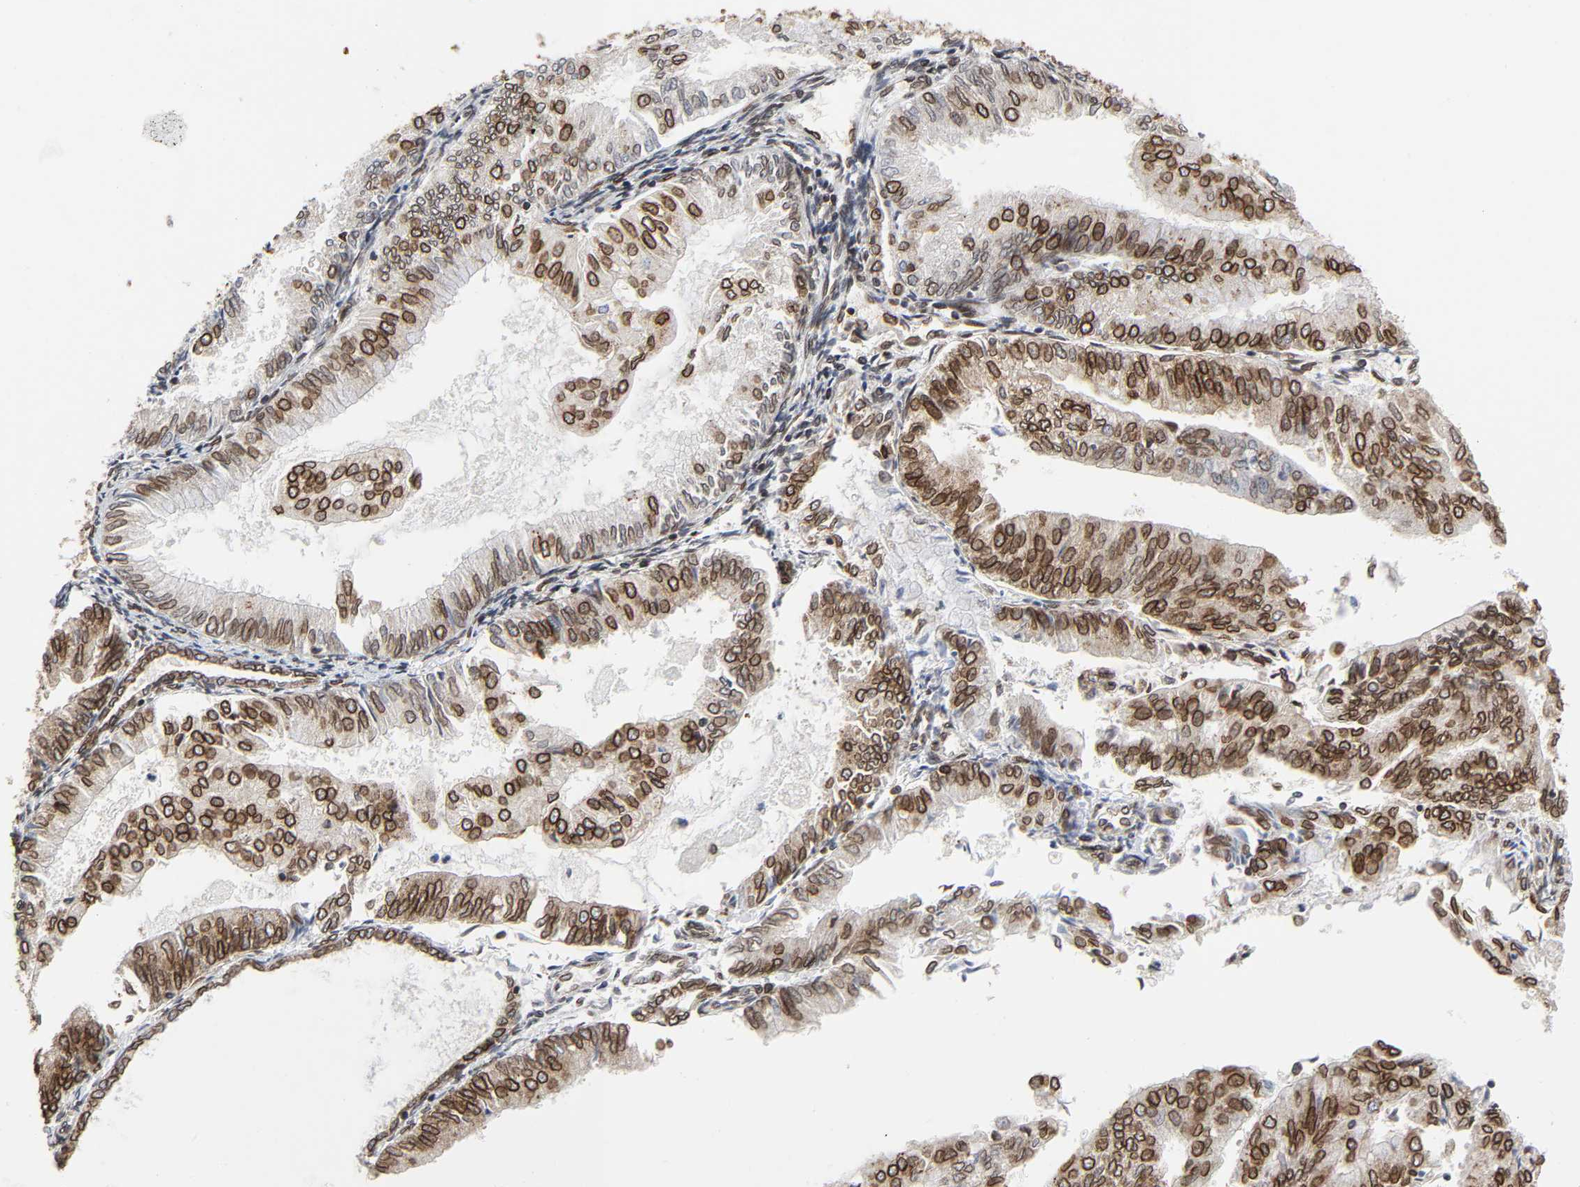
{"staining": {"intensity": "strong", "quantity": ">75%", "location": "cytoplasmic/membranous,nuclear"}, "tissue": "endometrial cancer", "cell_type": "Tumor cells", "image_type": "cancer", "snomed": [{"axis": "morphology", "description": "Adenocarcinoma, NOS"}, {"axis": "topography", "description": "Endometrium"}], "caption": "High-power microscopy captured an immunohistochemistry image of endometrial cancer (adenocarcinoma), revealing strong cytoplasmic/membranous and nuclear expression in approximately >75% of tumor cells. Immunohistochemistry stains the protein in brown and the nuclei are stained blue.", "gene": "RANGAP1", "patient": {"sex": "female", "age": 59}}